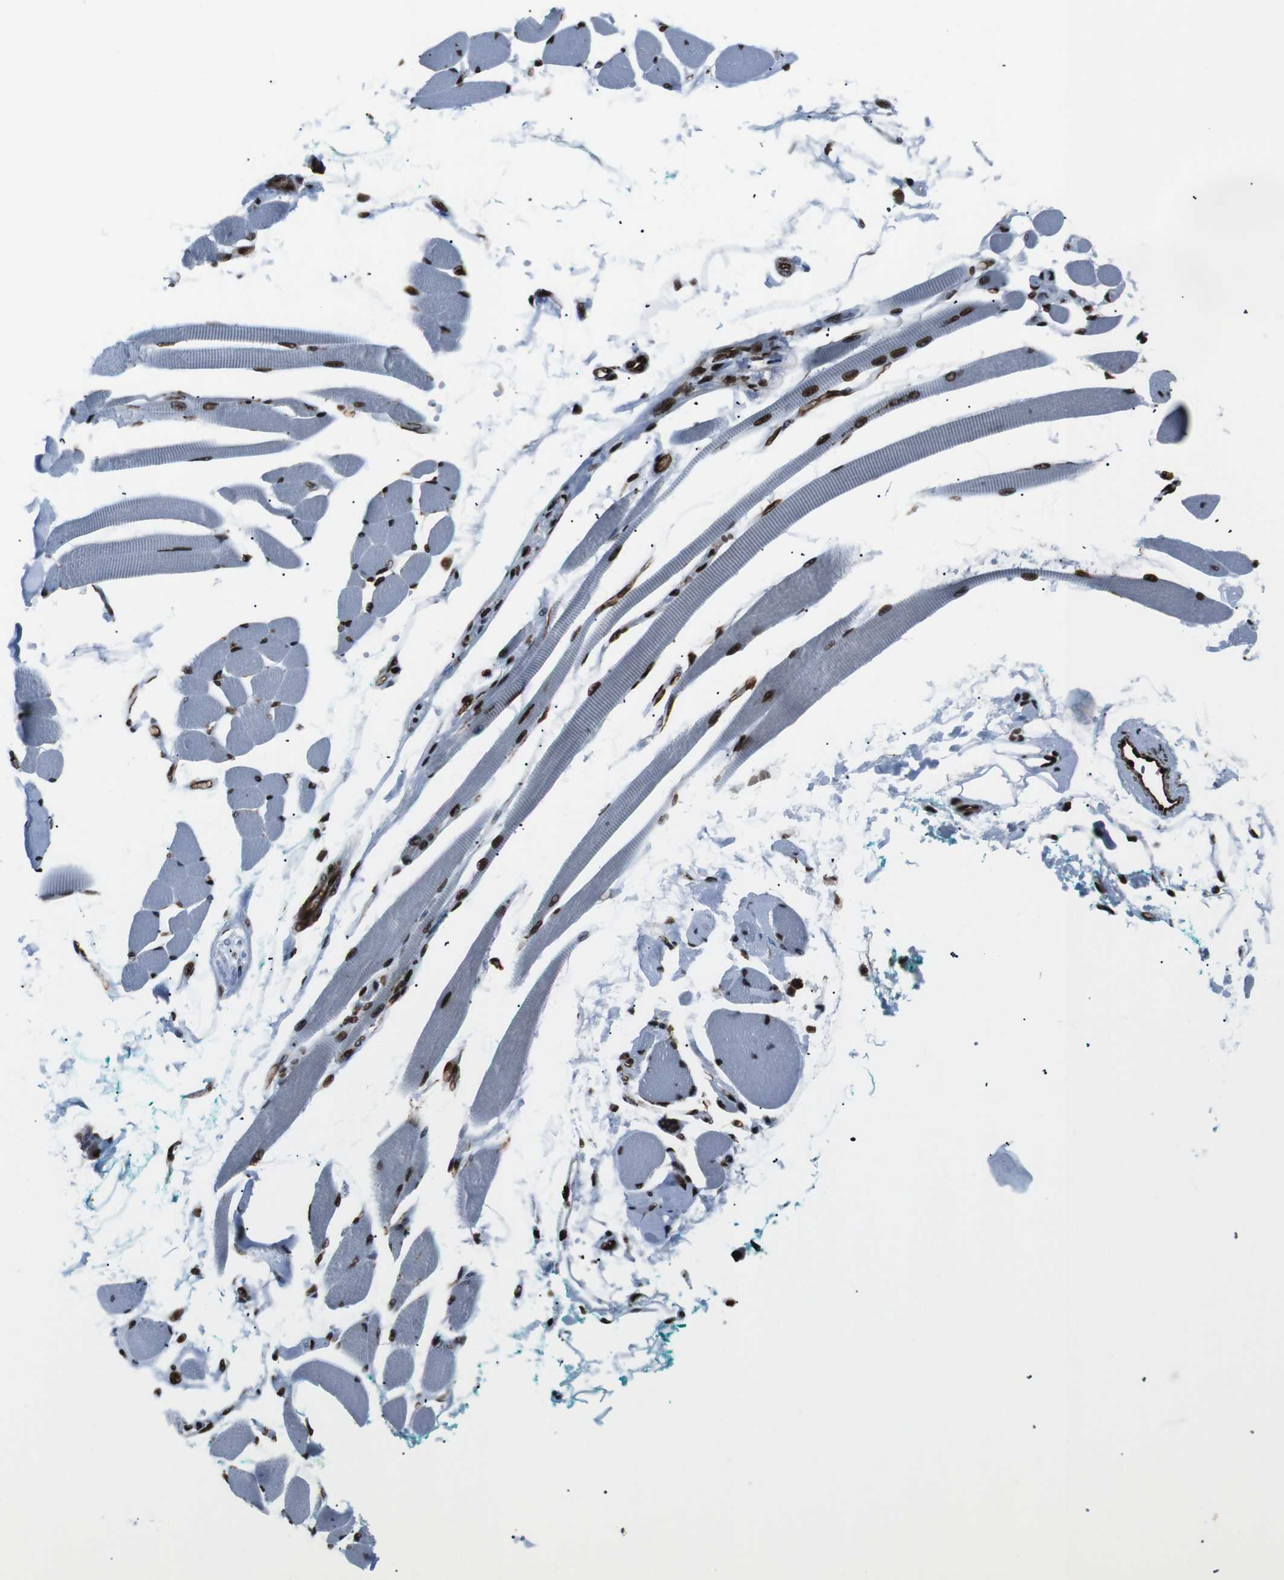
{"staining": {"intensity": "strong", "quantity": ">75%", "location": "nuclear"}, "tissue": "skeletal muscle", "cell_type": "Myocytes", "image_type": "normal", "snomed": [{"axis": "morphology", "description": "Normal tissue, NOS"}, {"axis": "topography", "description": "Skeletal muscle"}, {"axis": "topography", "description": "Oral tissue"}, {"axis": "topography", "description": "Peripheral nerve tissue"}], "caption": "IHC photomicrograph of benign skeletal muscle stained for a protein (brown), which exhibits high levels of strong nuclear positivity in about >75% of myocytes.", "gene": "HNRNPU", "patient": {"sex": "female", "age": 84}}